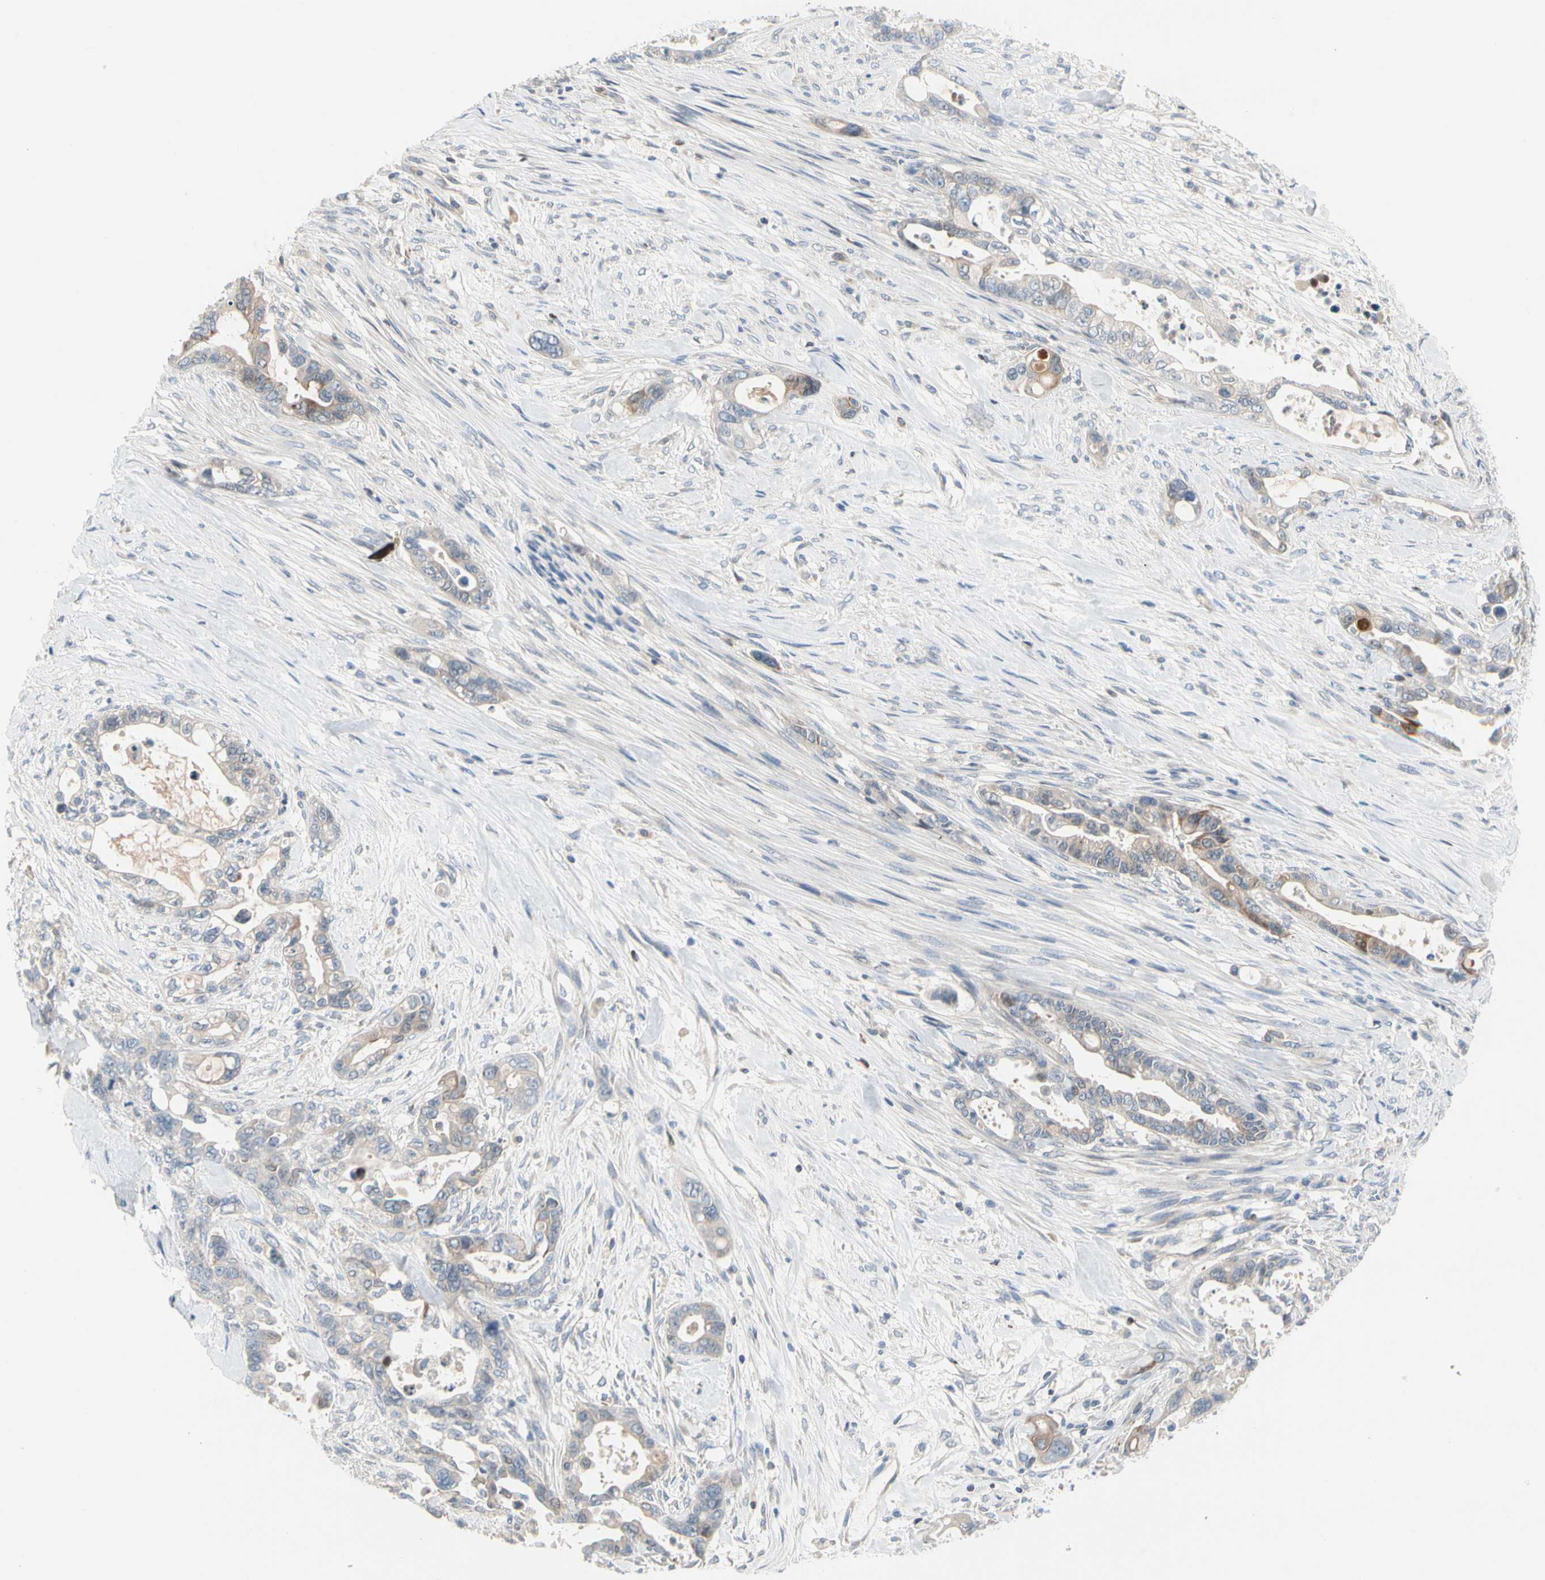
{"staining": {"intensity": "weak", "quantity": "25%-75%", "location": "cytoplasmic/membranous"}, "tissue": "pancreatic cancer", "cell_type": "Tumor cells", "image_type": "cancer", "snomed": [{"axis": "morphology", "description": "Adenocarcinoma, NOS"}, {"axis": "topography", "description": "Pancreas"}], "caption": "Tumor cells demonstrate low levels of weak cytoplasmic/membranous positivity in about 25%-75% of cells in pancreatic cancer (adenocarcinoma). The protein is shown in brown color, while the nuclei are stained blue.", "gene": "MAP3K3", "patient": {"sex": "male", "age": 70}}